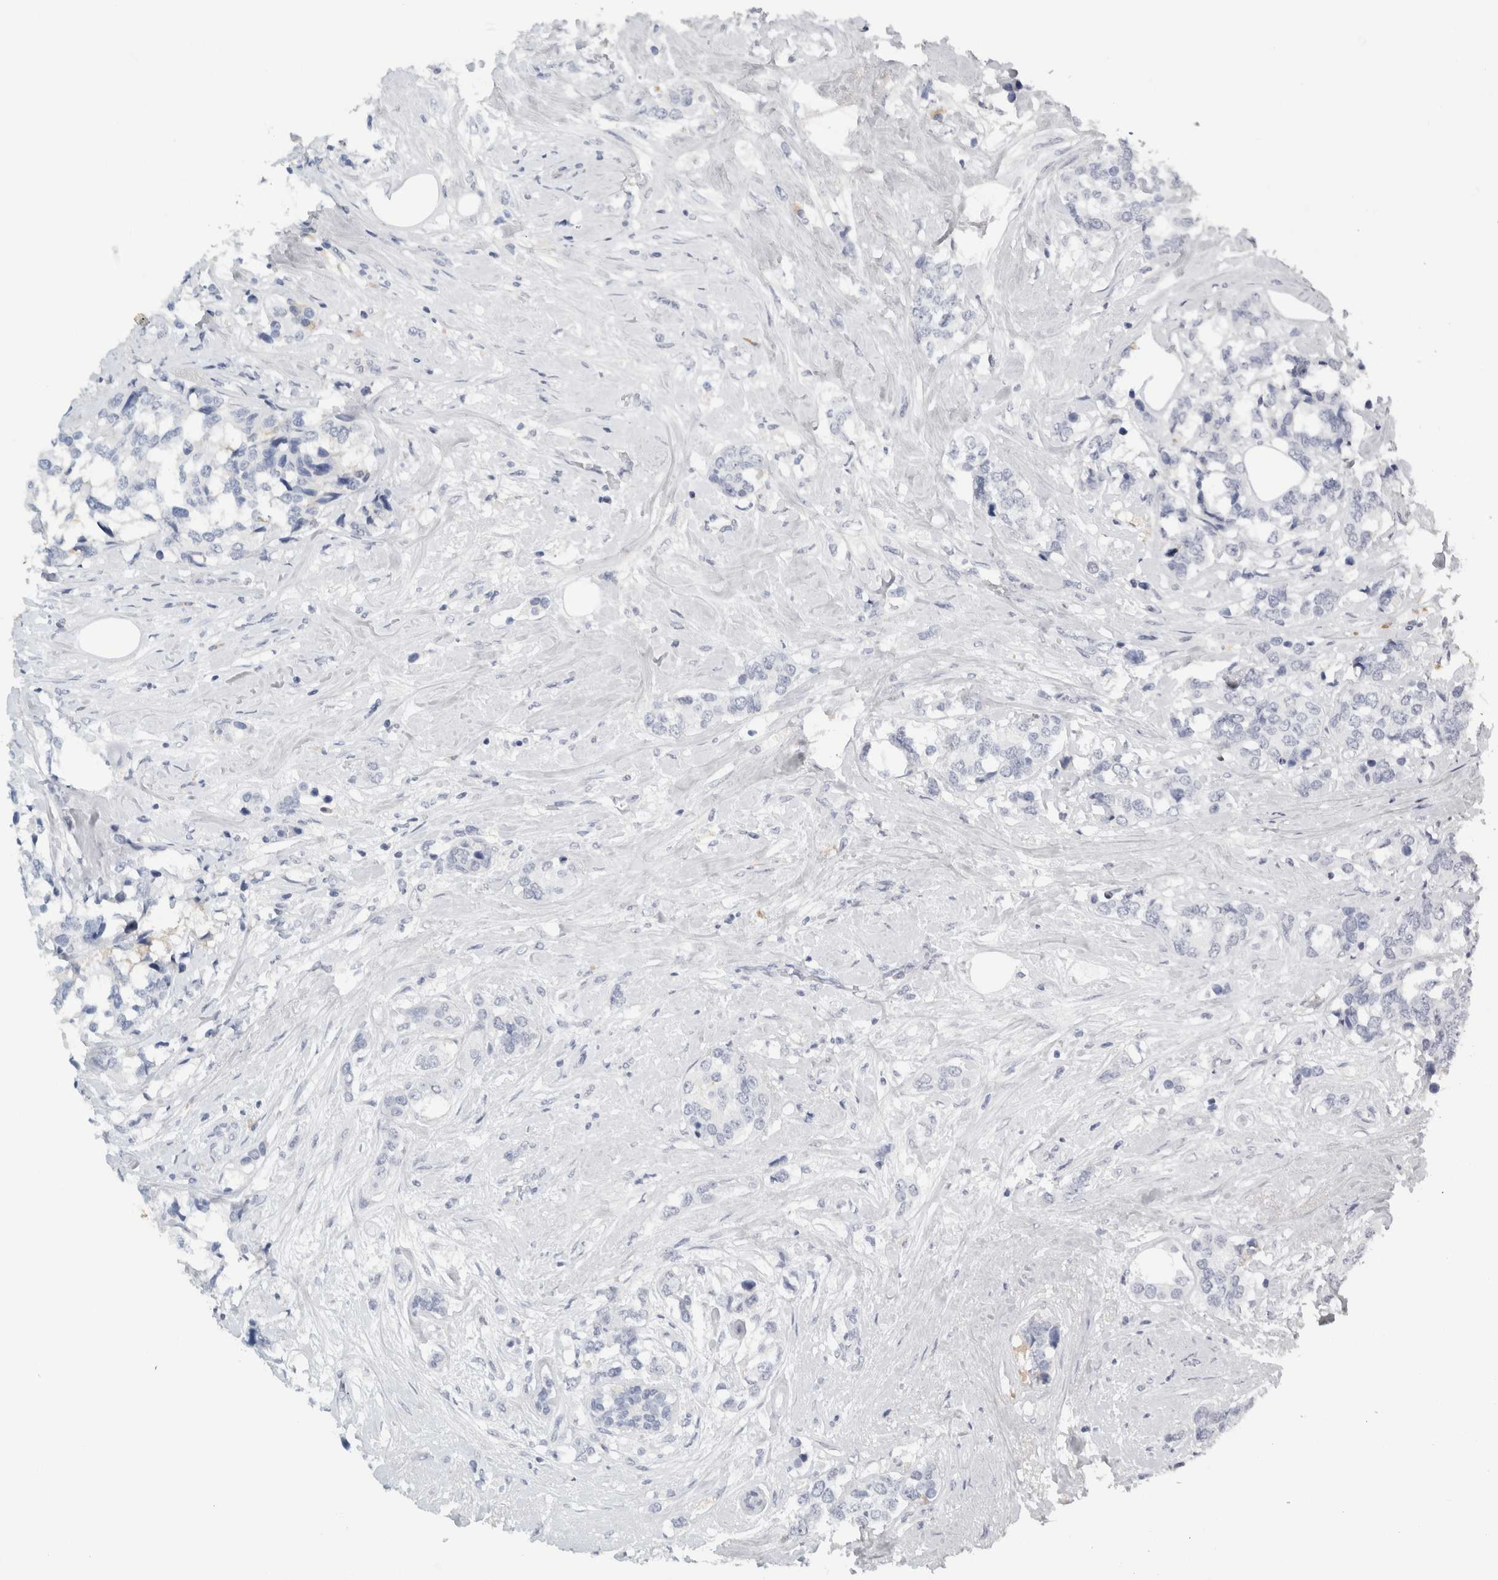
{"staining": {"intensity": "negative", "quantity": "none", "location": "none"}, "tissue": "breast cancer", "cell_type": "Tumor cells", "image_type": "cancer", "snomed": [{"axis": "morphology", "description": "Lobular carcinoma"}, {"axis": "topography", "description": "Breast"}], "caption": "The photomicrograph exhibits no significant expression in tumor cells of breast cancer (lobular carcinoma).", "gene": "TSPAN8", "patient": {"sex": "female", "age": 59}}